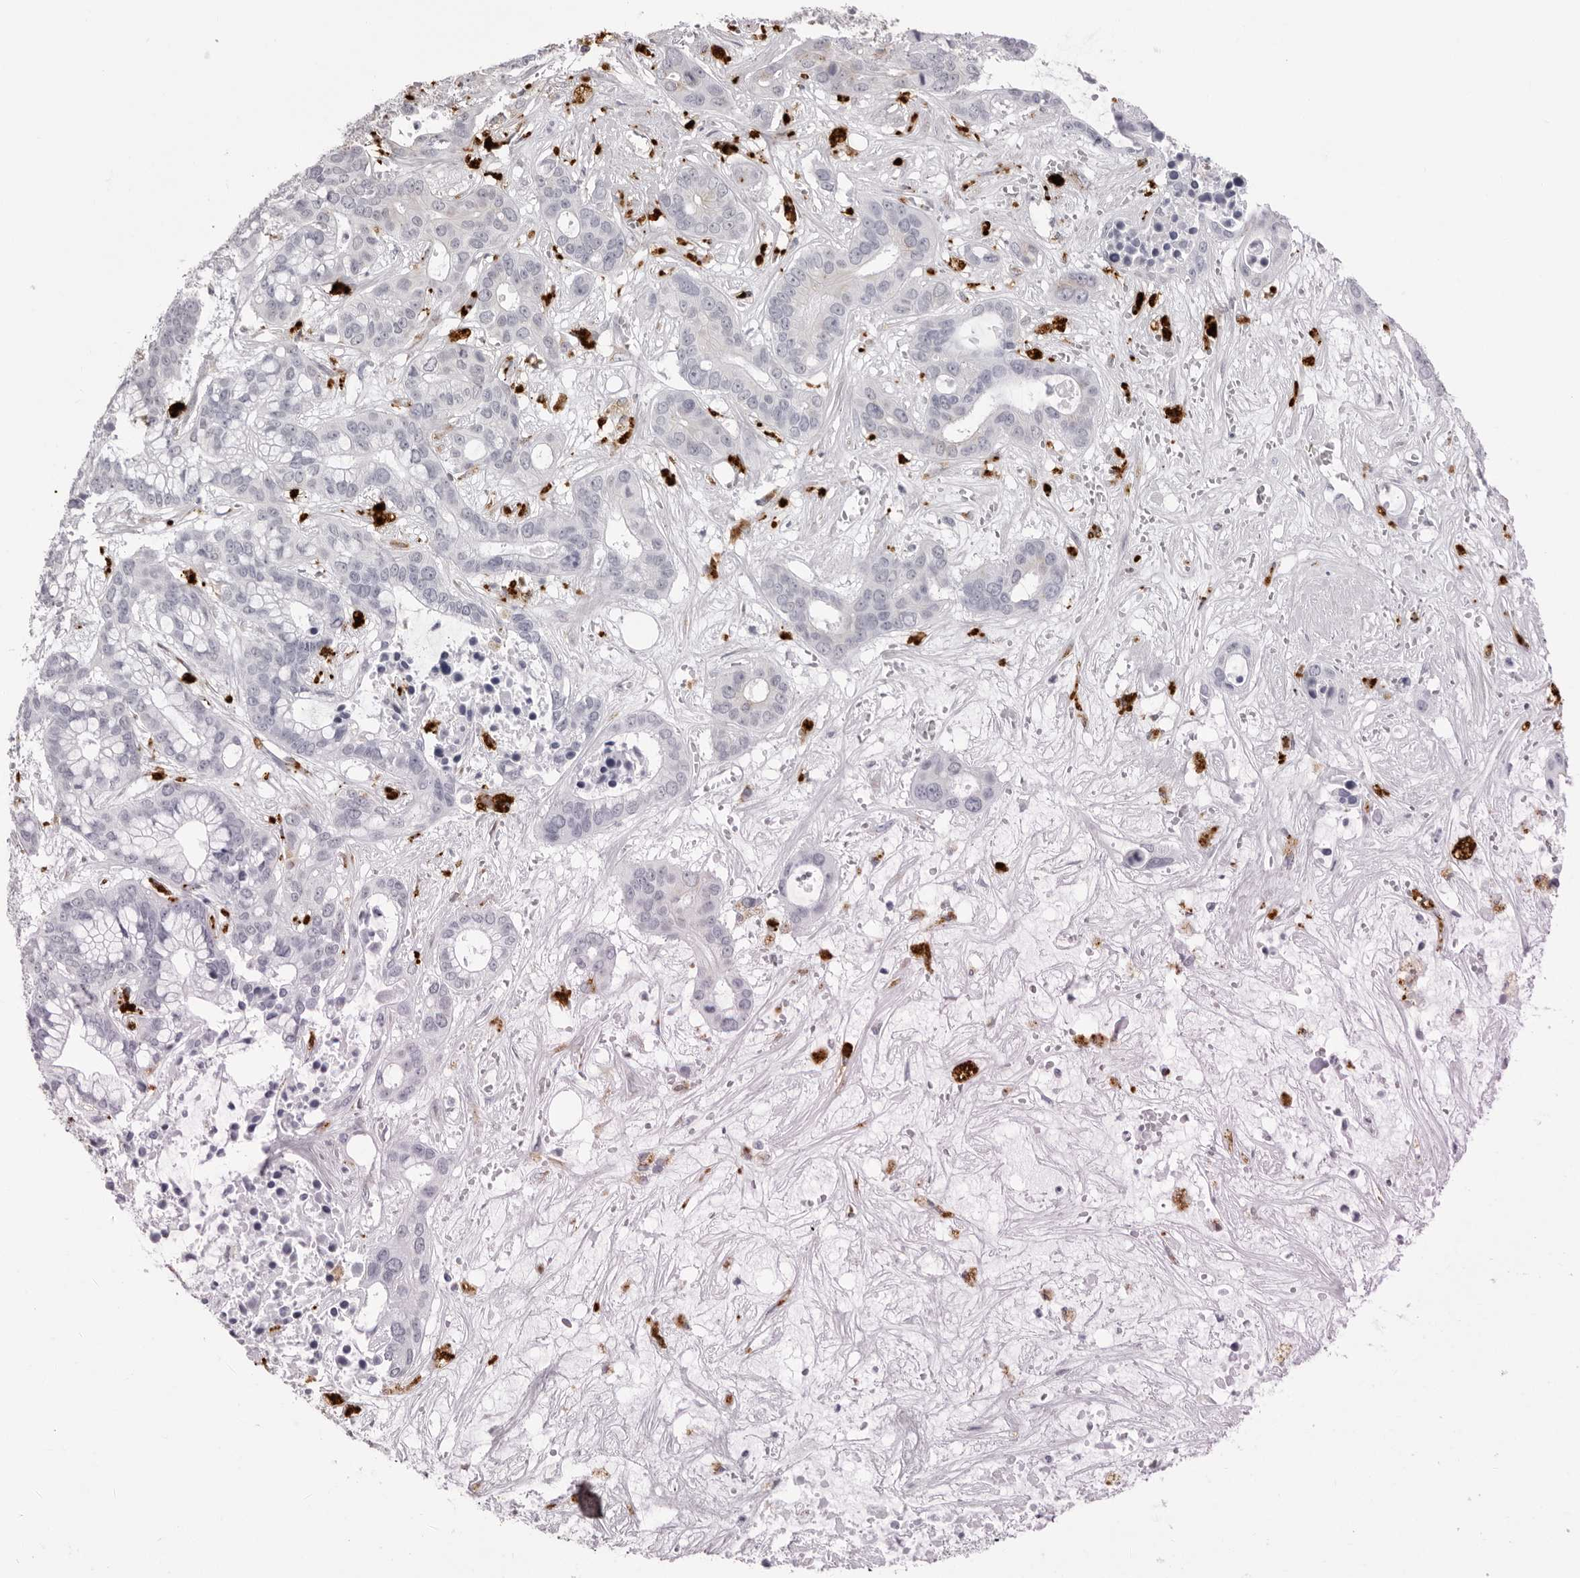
{"staining": {"intensity": "negative", "quantity": "none", "location": "none"}, "tissue": "liver cancer", "cell_type": "Tumor cells", "image_type": "cancer", "snomed": [{"axis": "morphology", "description": "Cholangiocarcinoma"}, {"axis": "topography", "description": "Liver"}], "caption": "A micrograph of liver cancer stained for a protein demonstrates no brown staining in tumor cells.", "gene": "IL25", "patient": {"sex": "female", "age": 65}}